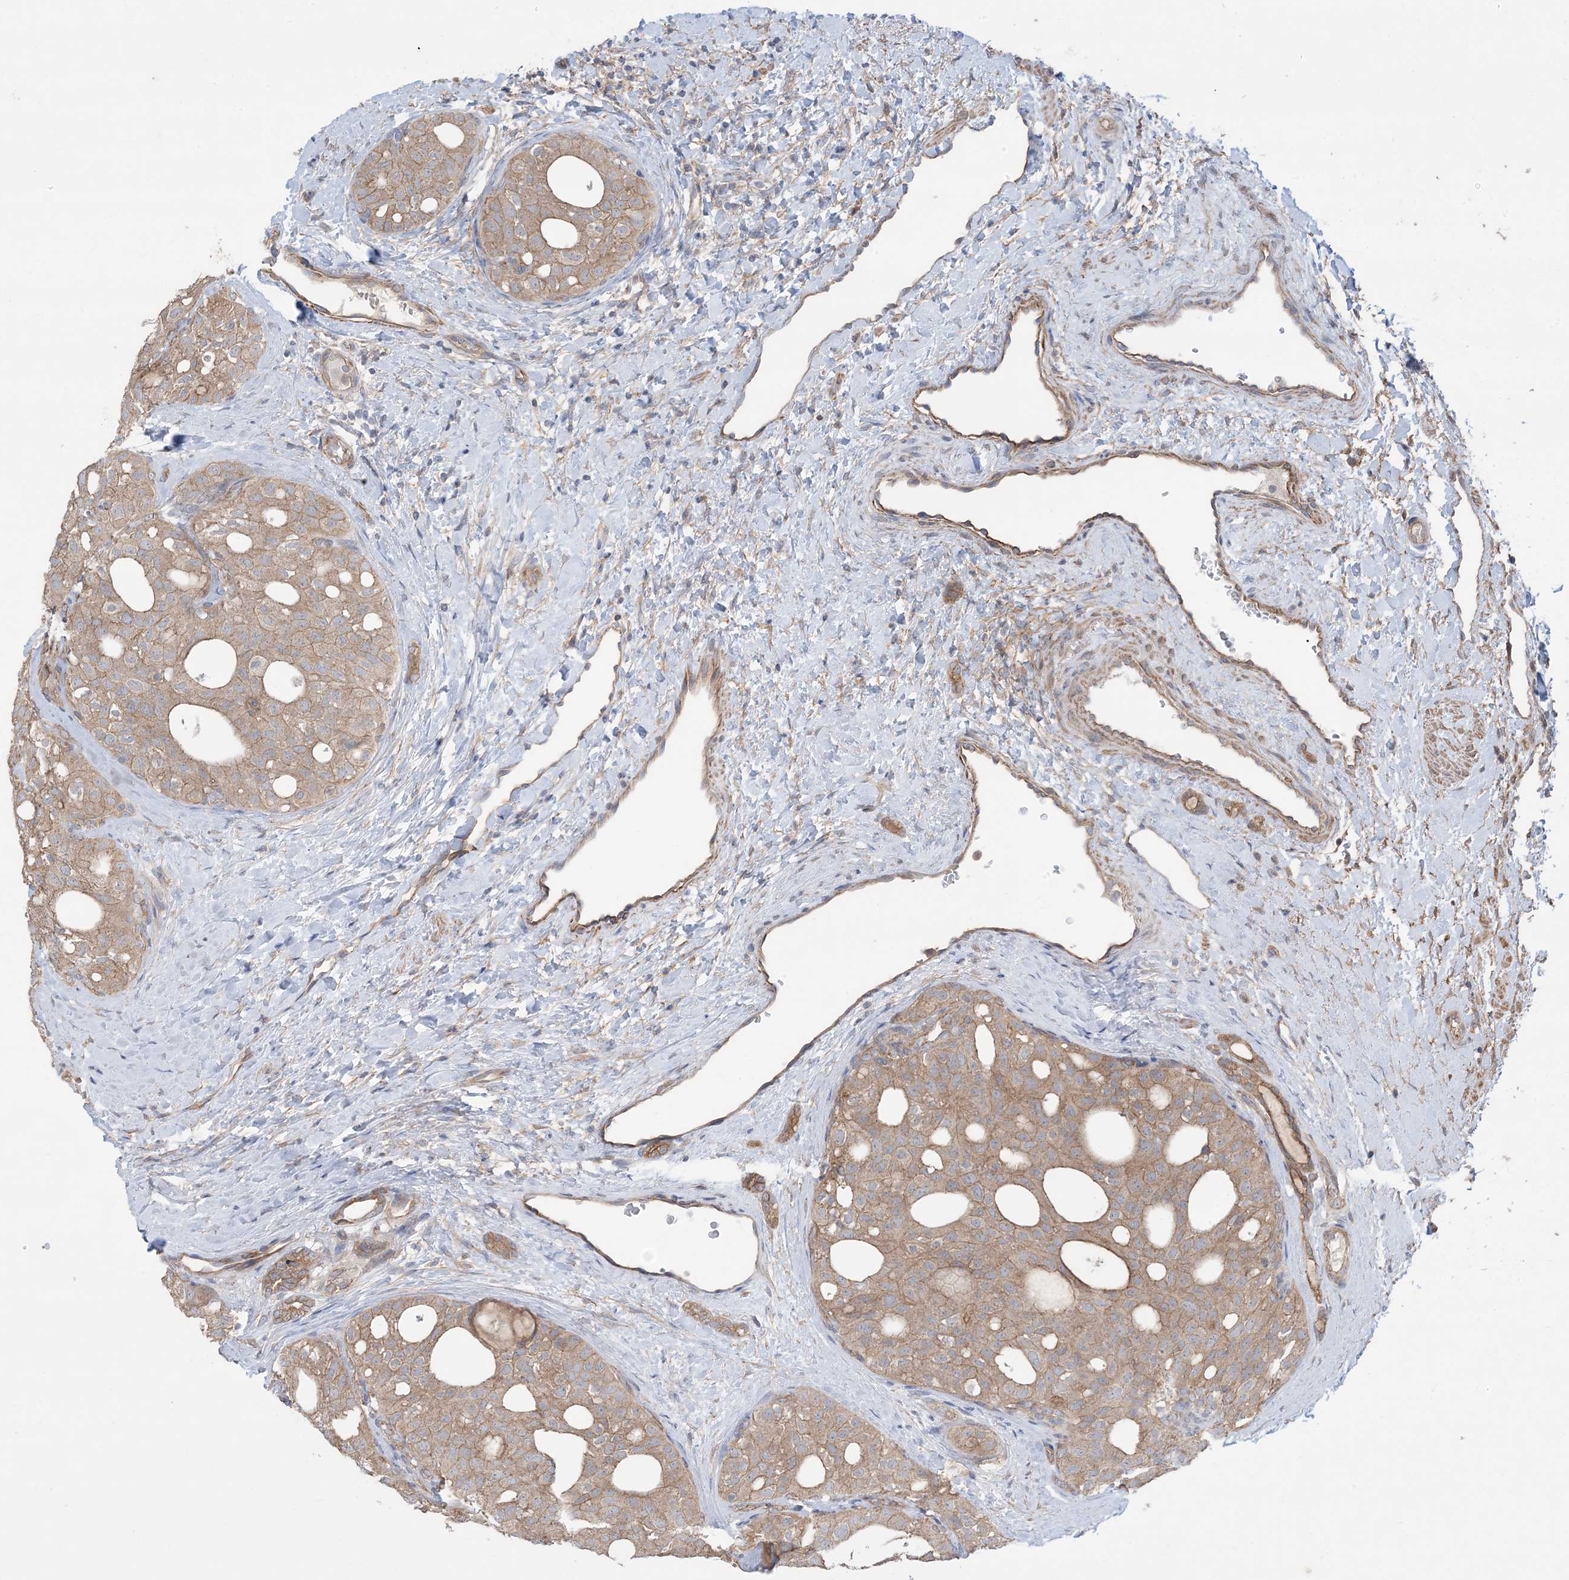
{"staining": {"intensity": "moderate", "quantity": ">75%", "location": "cytoplasmic/membranous"}, "tissue": "thyroid cancer", "cell_type": "Tumor cells", "image_type": "cancer", "snomed": [{"axis": "morphology", "description": "Follicular adenoma carcinoma, NOS"}, {"axis": "topography", "description": "Thyroid gland"}], "caption": "Immunohistochemical staining of human follicular adenoma carcinoma (thyroid) shows medium levels of moderate cytoplasmic/membranous protein positivity in about >75% of tumor cells.", "gene": "CCNY", "patient": {"sex": "male", "age": 75}}